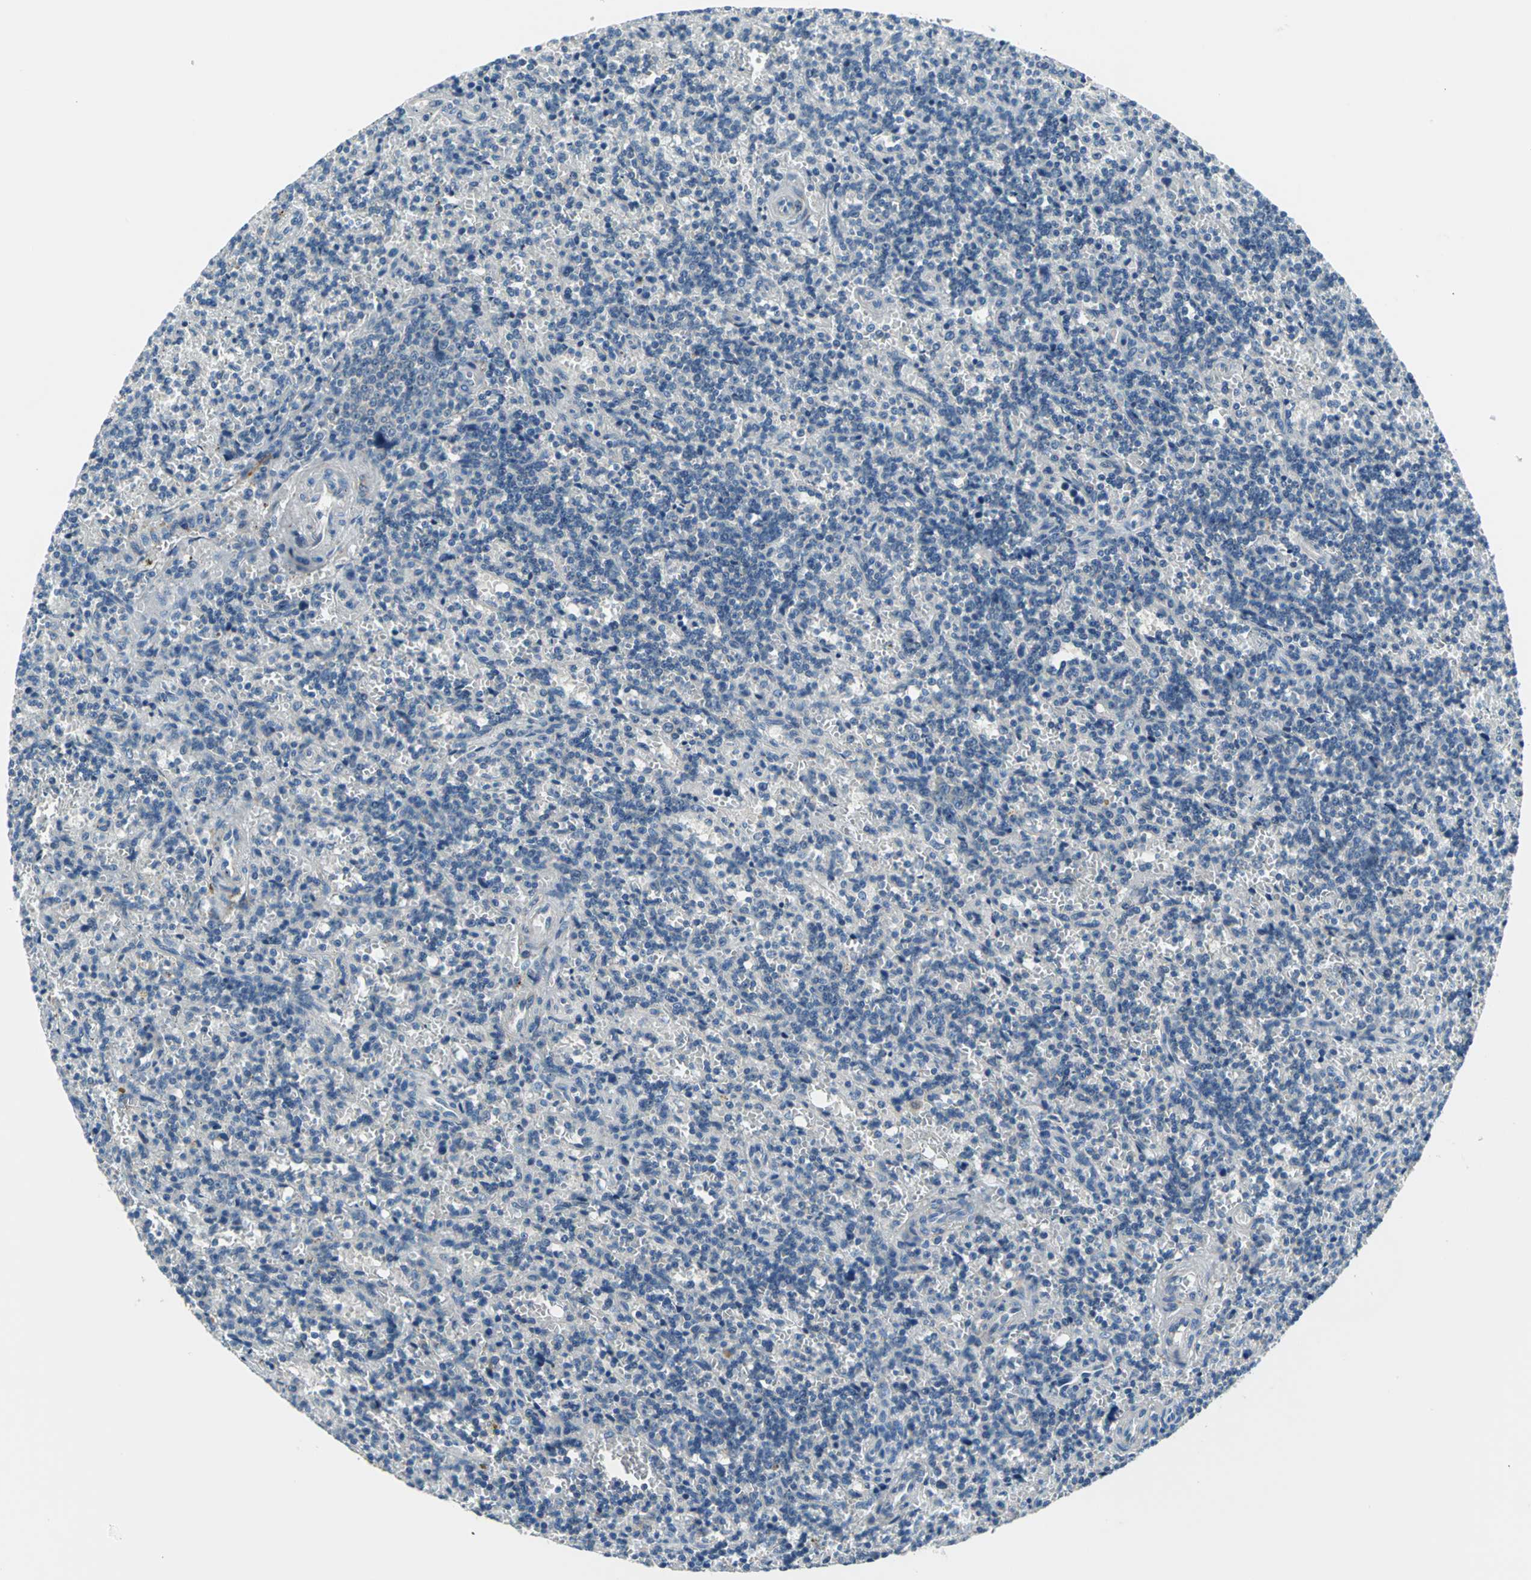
{"staining": {"intensity": "negative", "quantity": "none", "location": "none"}, "tissue": "lymphoma", "cell_type": "Tumor cells", "image_type": "cancer", "snomed": [{"axis": "morphology", "description": "Malignant lymphoma, non-Hodgkin's type, Low grade"}, {"axis": "topography", "description": "Spleen"}], "caption": "This is an IHC photomicrograph of human lymphoma. There is no expression in tumor cells.", "gene": "SLC16A7", "patient": {"sex": "male", "age": 73}}